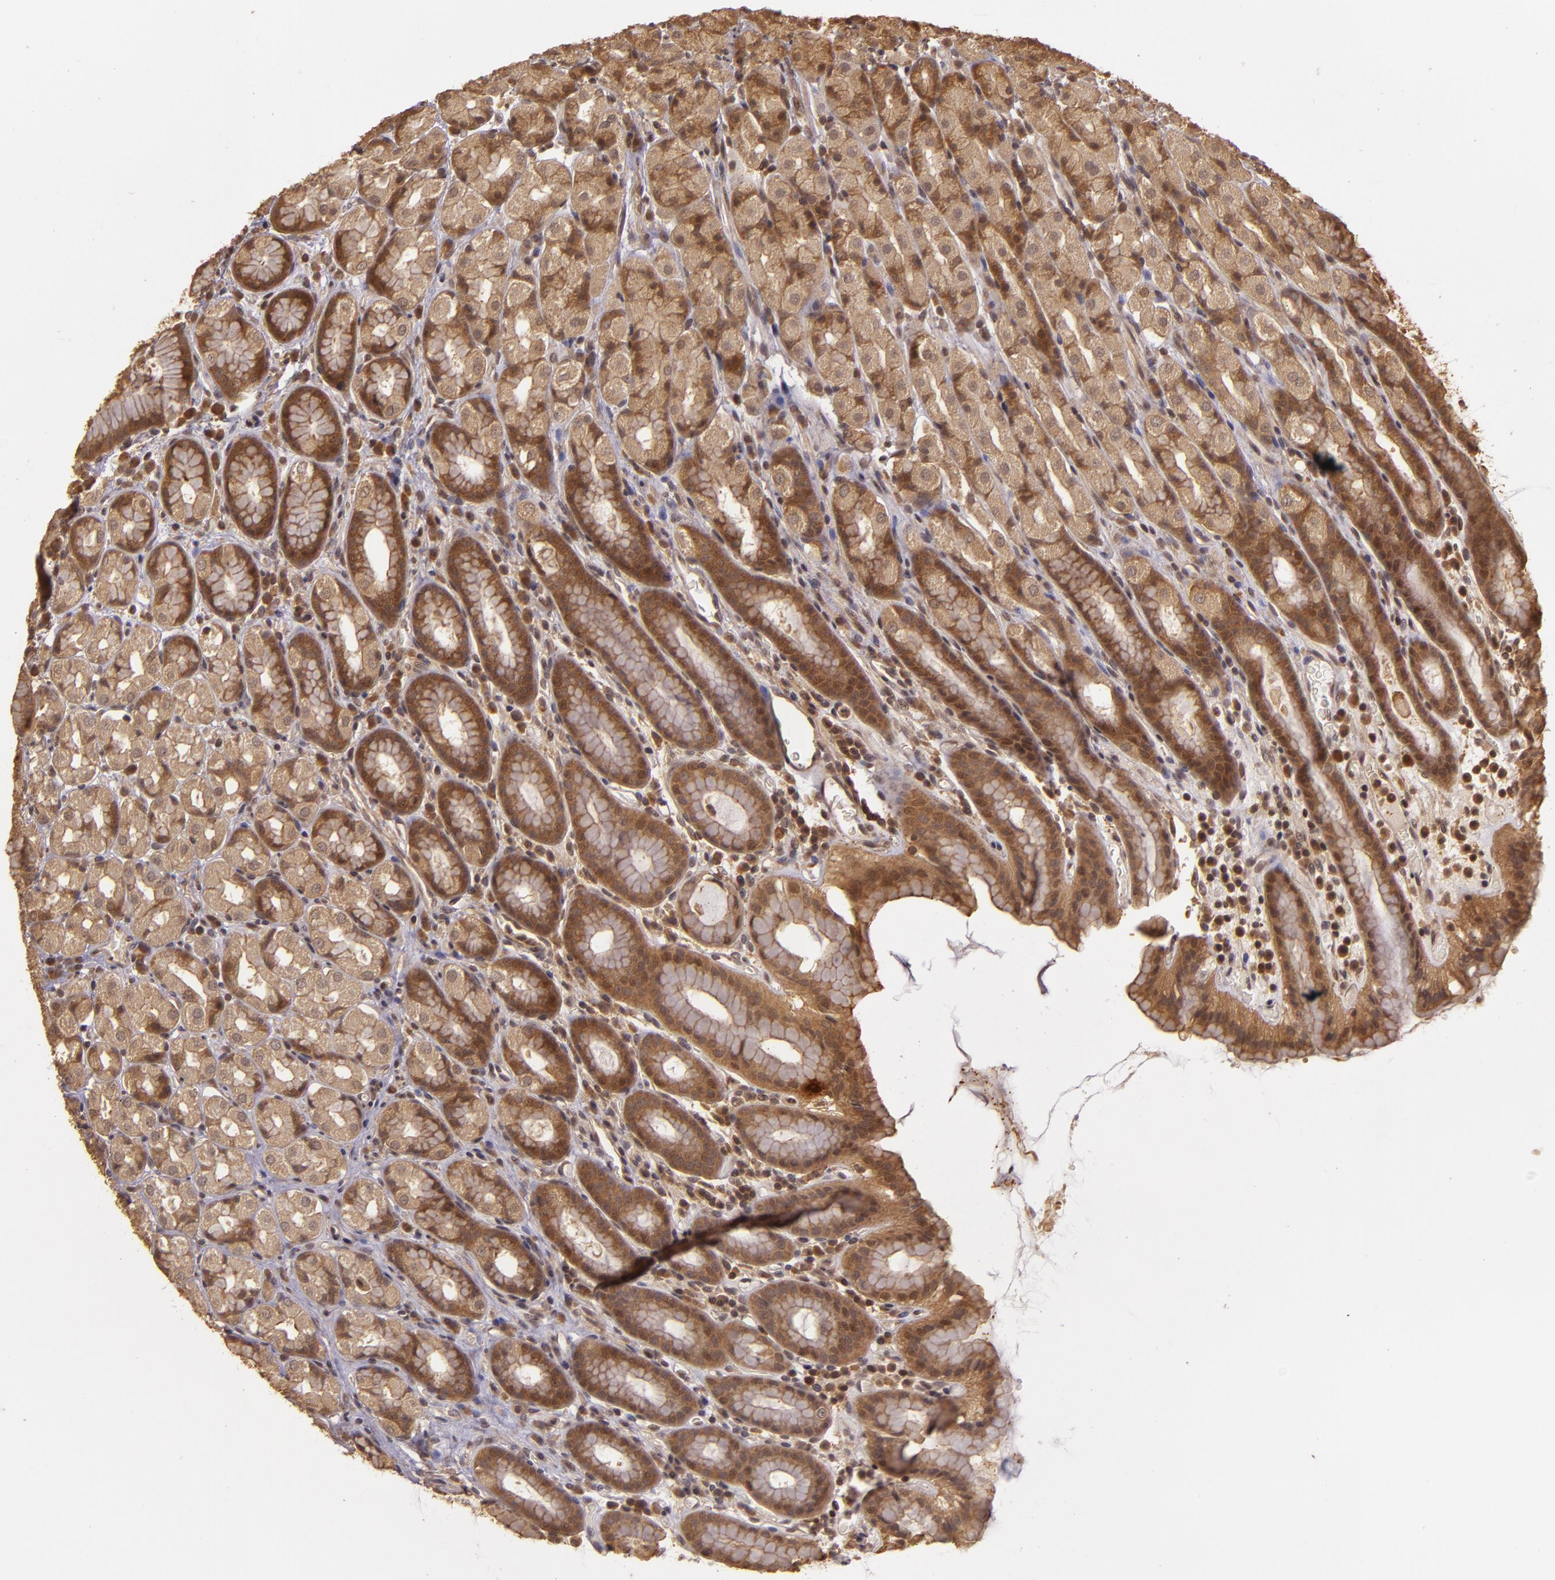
{"staining": {"intensity": "moderate", "quantity": "25%-75%", "location": "cytoplasmic/membranous"}, "tissue": "stomach", "cell_type": "Glandular cells", "image_type": "normal", "snomed": [{"axis": "morphology", "description": "Normal tissue, NOS"}, {"axis": "topography", "description": "Stomach, upper"}], "caption": "This image exhibits IHC staining of unremarkable human stomach, with medium moderate cytoplasmic/membranous staining in approximately 25%-75% of glandular cells.", "gene": "TXNRD2", "patient": {"sex": "male", "age": 68}}